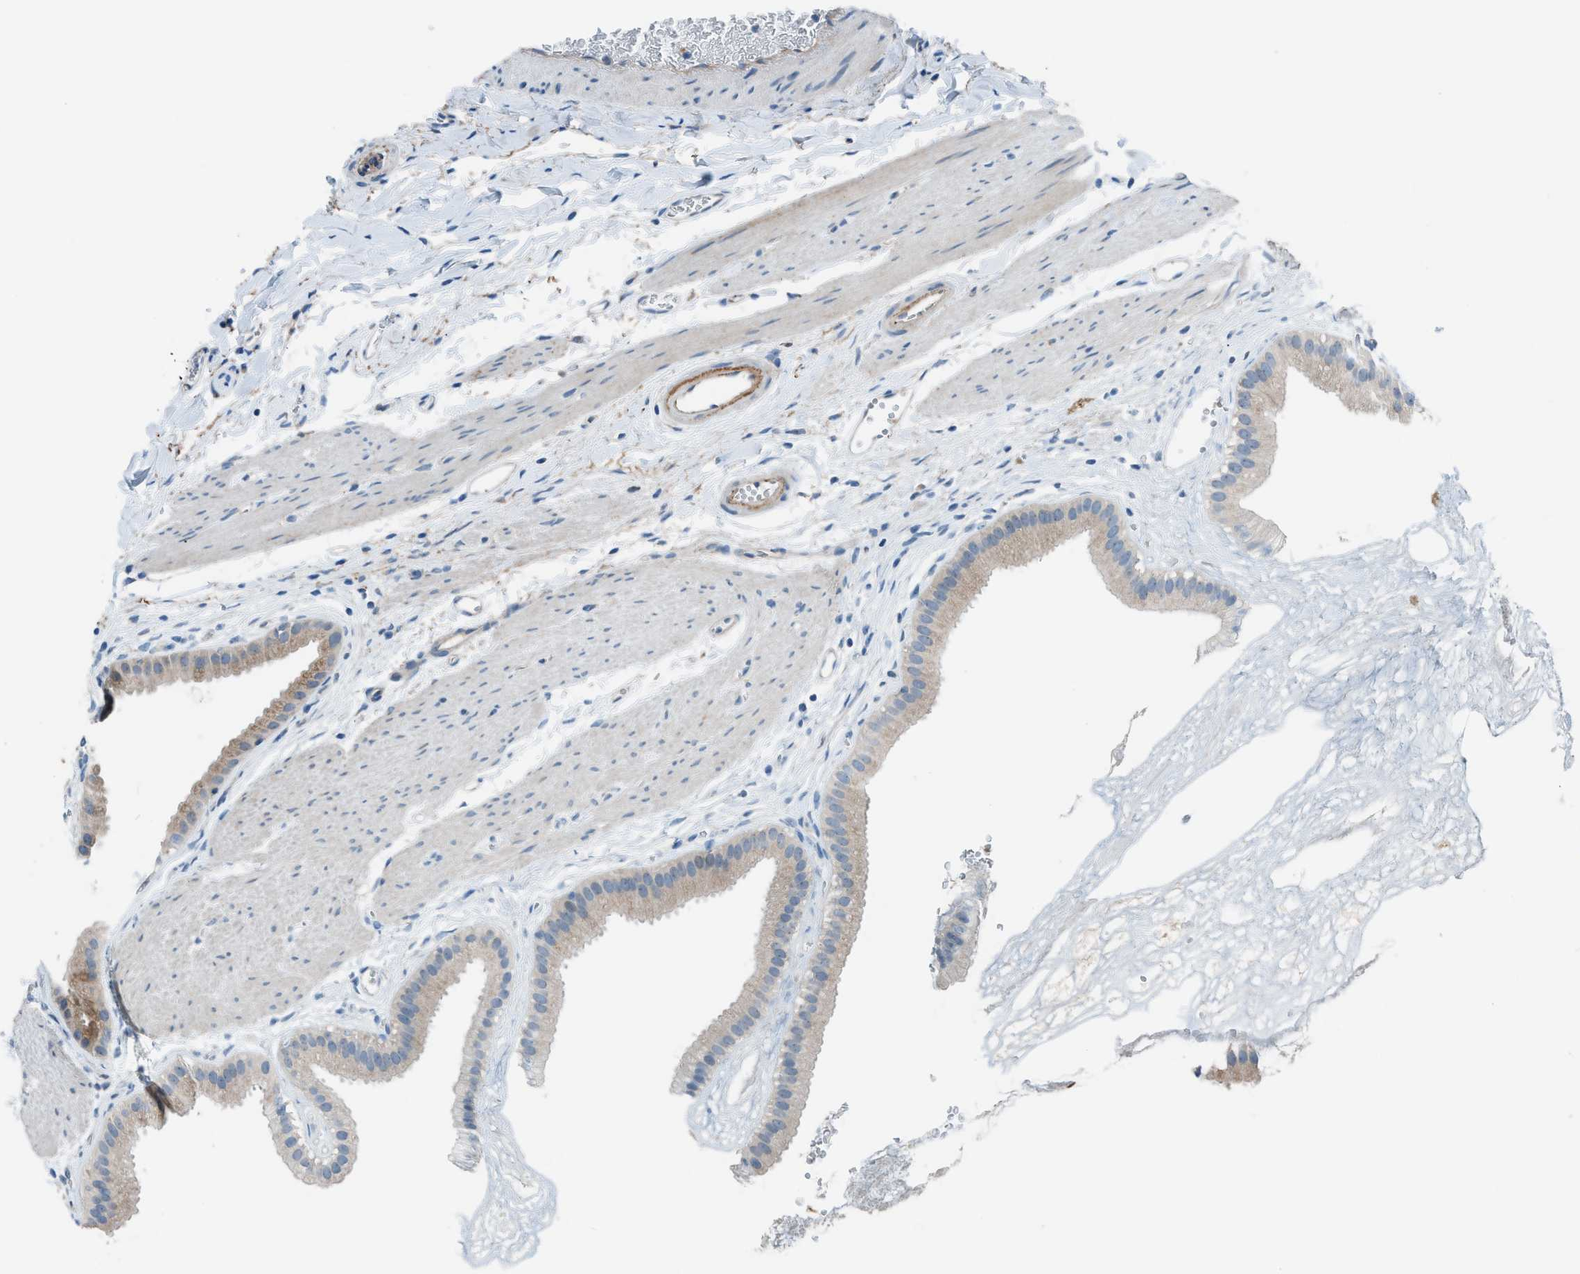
{"staining": {"intensity": "weak", "quantity": ">75%", "location": "cytoplasmic/membranous"}, "tissue": "gallbladder", "cell_type": "Glandular cells", "image_type": "normal", "snomed": [{"axis": "morphology", "description": "Normal tissue, NOS"}, {"axis": "topography", "description": "Gallbladder"}], "caption": "Gallbladder was stained to show a protein in brown. There is low levels of weak cytoplasmic/membranous positivity in approximately >75% of glandular cells. The staining was performed using DAB (3,3'-diaminobenzidine) to visualize the protein expression in brown, while the nuclei were stained in blue with hematoxylin (Magnification: 20x).", "gene": "HEG1", "patient": {"sex": "female", "age": 64}}